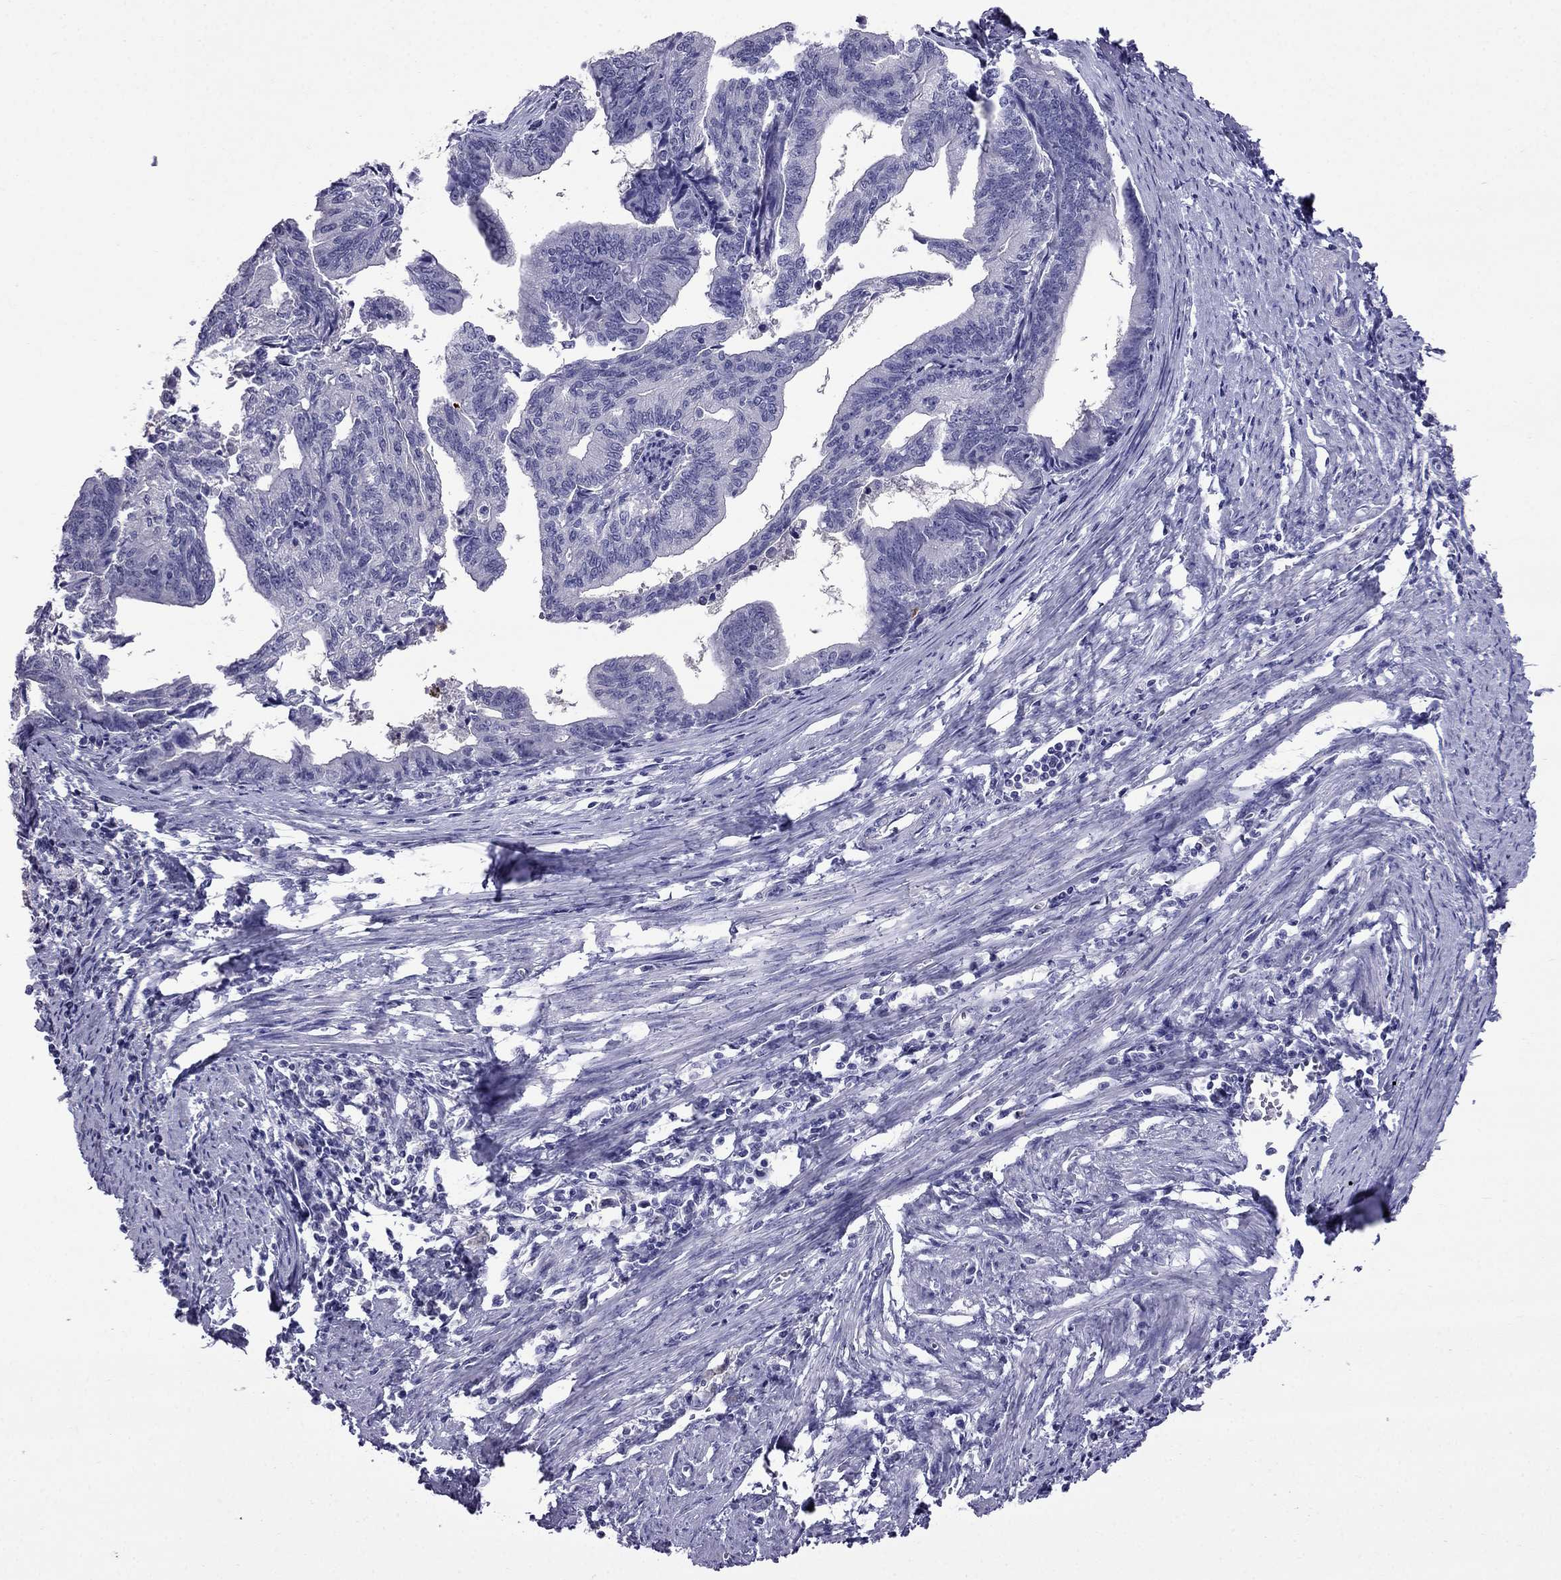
{"staining": {"intensity": "negative", "quantity": "none", "location": "none"}, "tissue": "endometrial cancer", "cell_type": "Tumor cells", "image_type": "cancer", "snomed": [{"axis": "morphology", "description": "Adenocarcinoma, NOS"}, {"axis": "topography", "description": "Endometrium"}], "caption": "An IHC image of endometrial cancer is shown. There is no staining in tumor cells of endometrial cancer.", "gene": "OLFM4", "patient": {"sex": "female", "age": 65}}